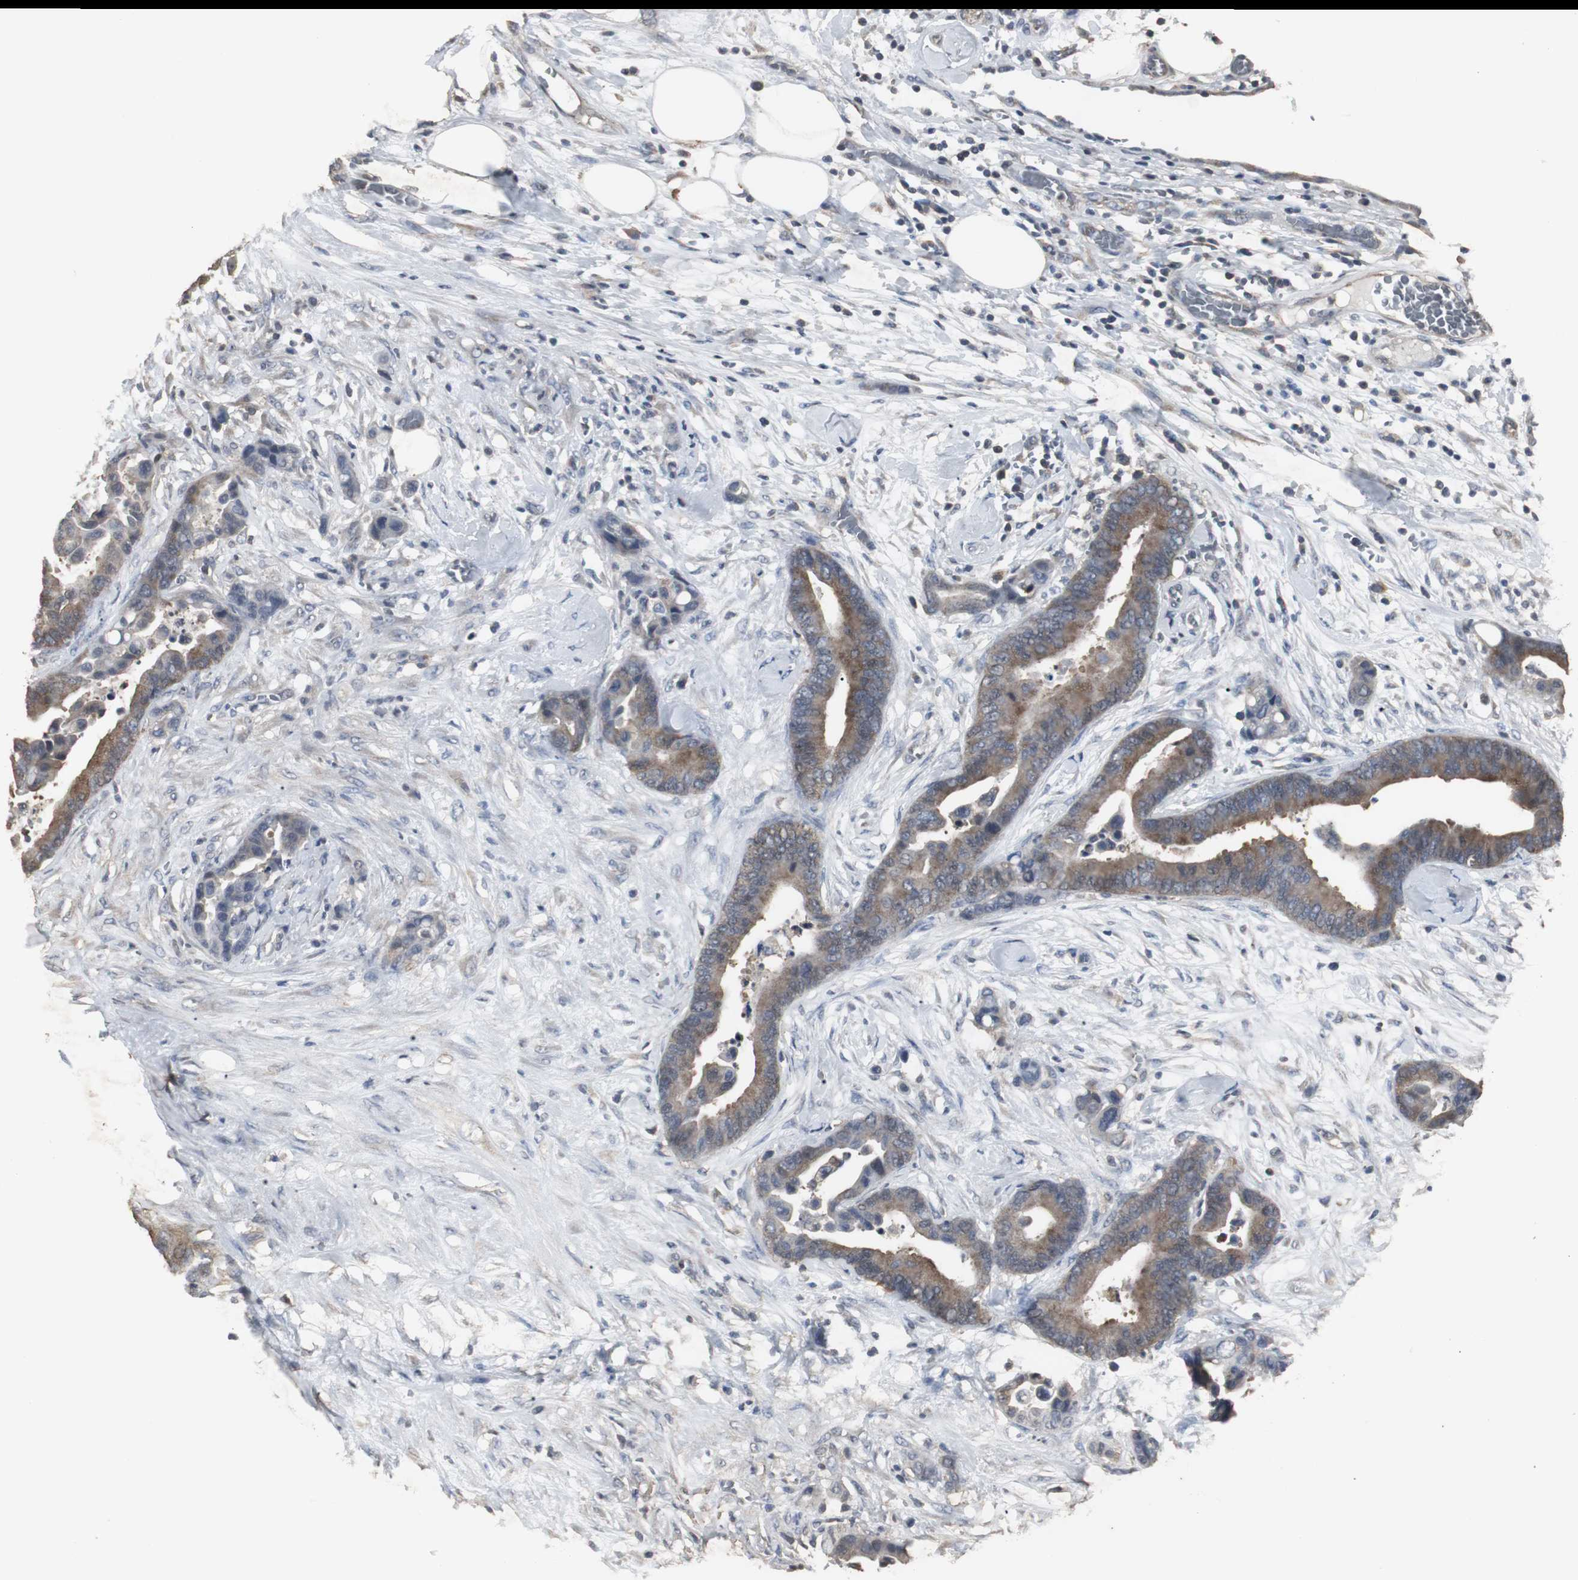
{"staining": {"intensity": "moderate", "quantity": ">75%", "location": "cytoplasmic/membranous"}, "tissue": "colorectal cancer", "cell_type": "Tumor cells", "image_type": "cancer", "snomed": [{"axis": "morphology", "description": "Adenocarcinoma, NOS"}, {"axis": "topography", "description": "Colon"}], "caption": "This is an image of immunohistochemistry staining of colorectal cancer, which shows moderate positivity in the cytoplasmic/membranous of tumor cells.", "gene": "HPRT1", "patient": {"sex": "male", "age": 82}}